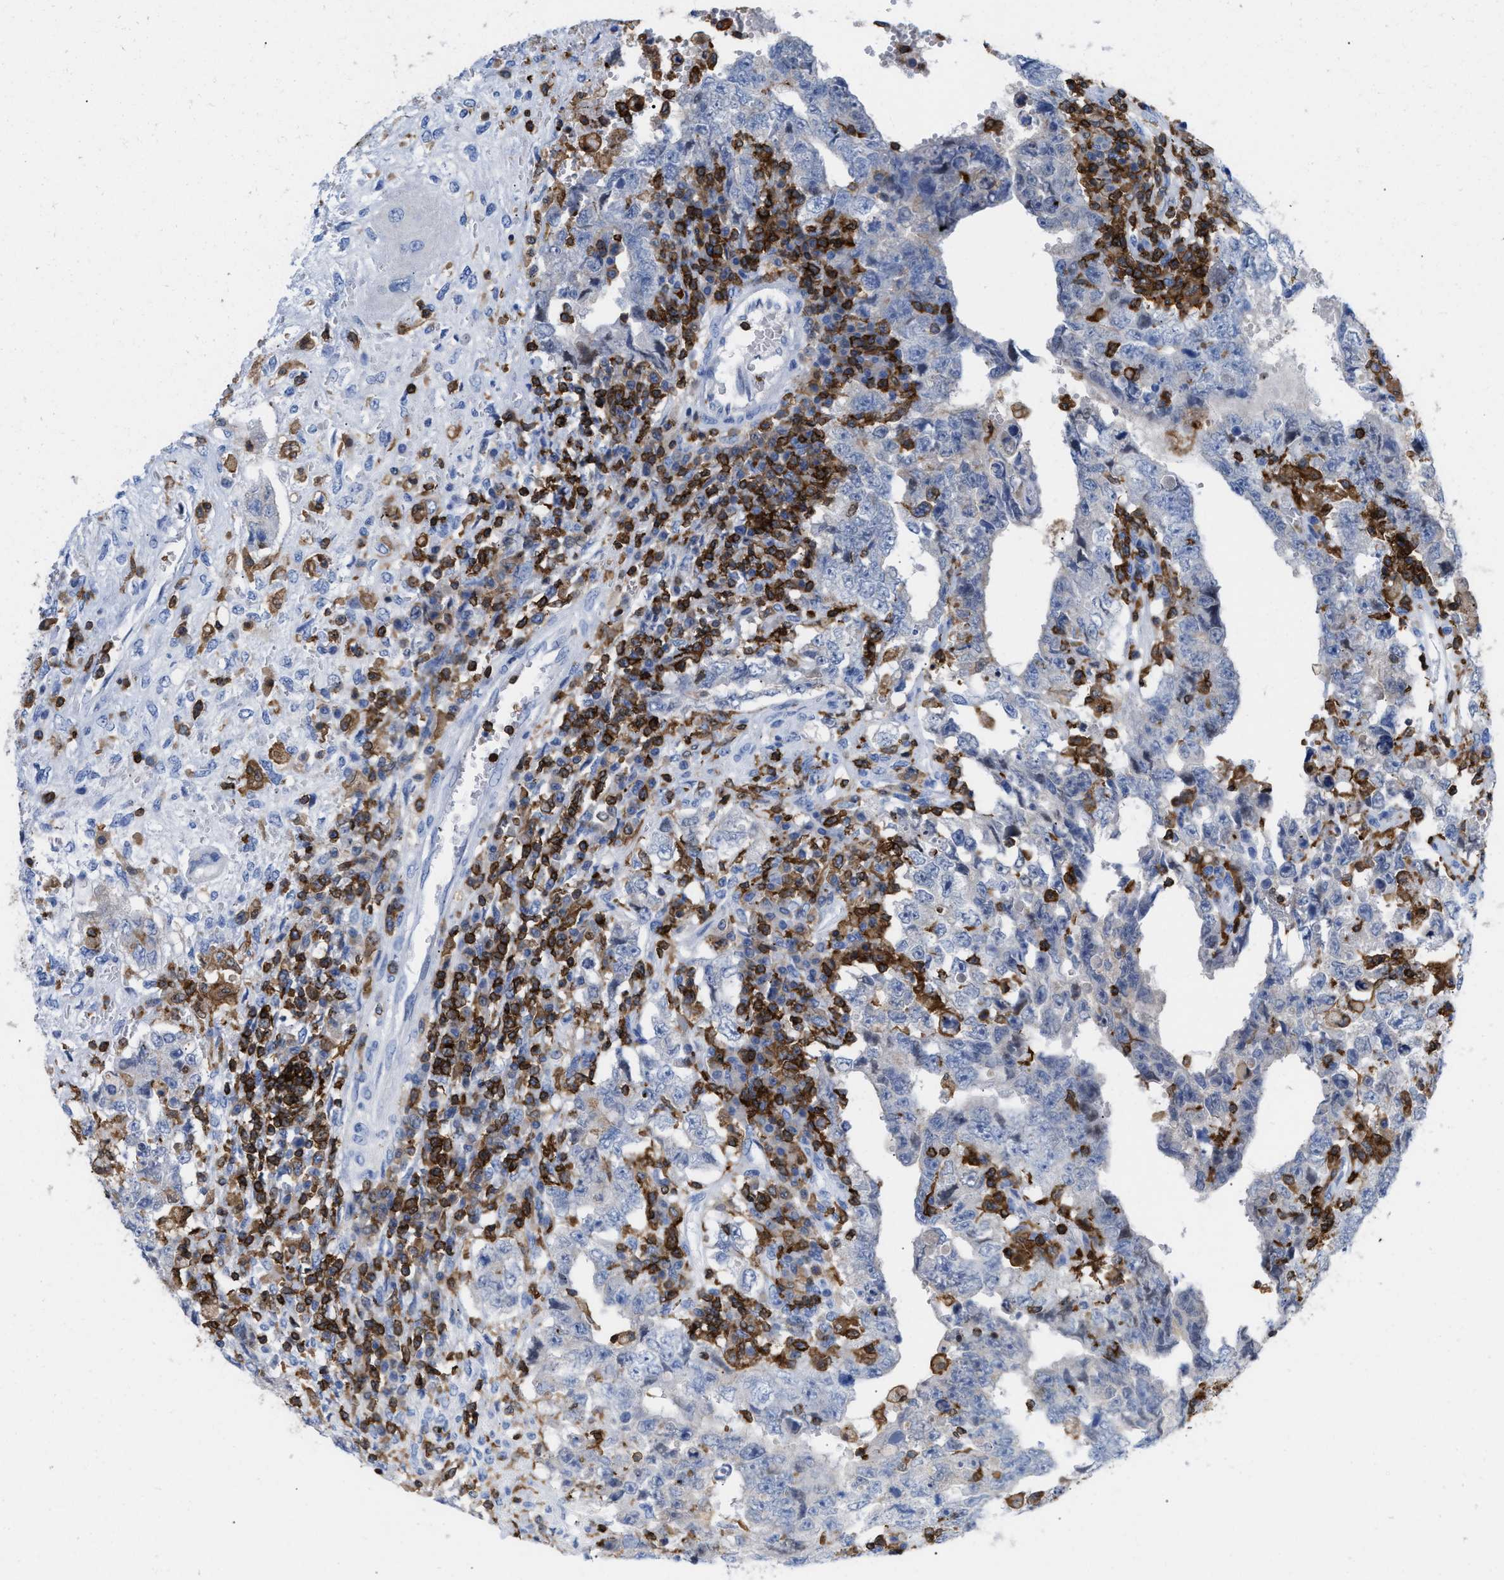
{"staining": {"intensity": "negative", "quantity": "none", "location": "none"}, "tissue": "testis cancer", "cell_type": "Tumor cells", "image_type": "cancer", "snomed": [{"axis": "morphology", "description": "Carcinoma, Embryonal, NOS"}, {"axis": "topography", "description": "Testis"}], "caption": "Immunohistochemical staining of embryonal carcinoma (testis) demonstrates no significant positivity in tumor cells. (DAB immunohistochemistry (IHC) with hematoxylin counter stain).", "gene": "LCP1", "patient": {"sex": "male", "age": 26}}